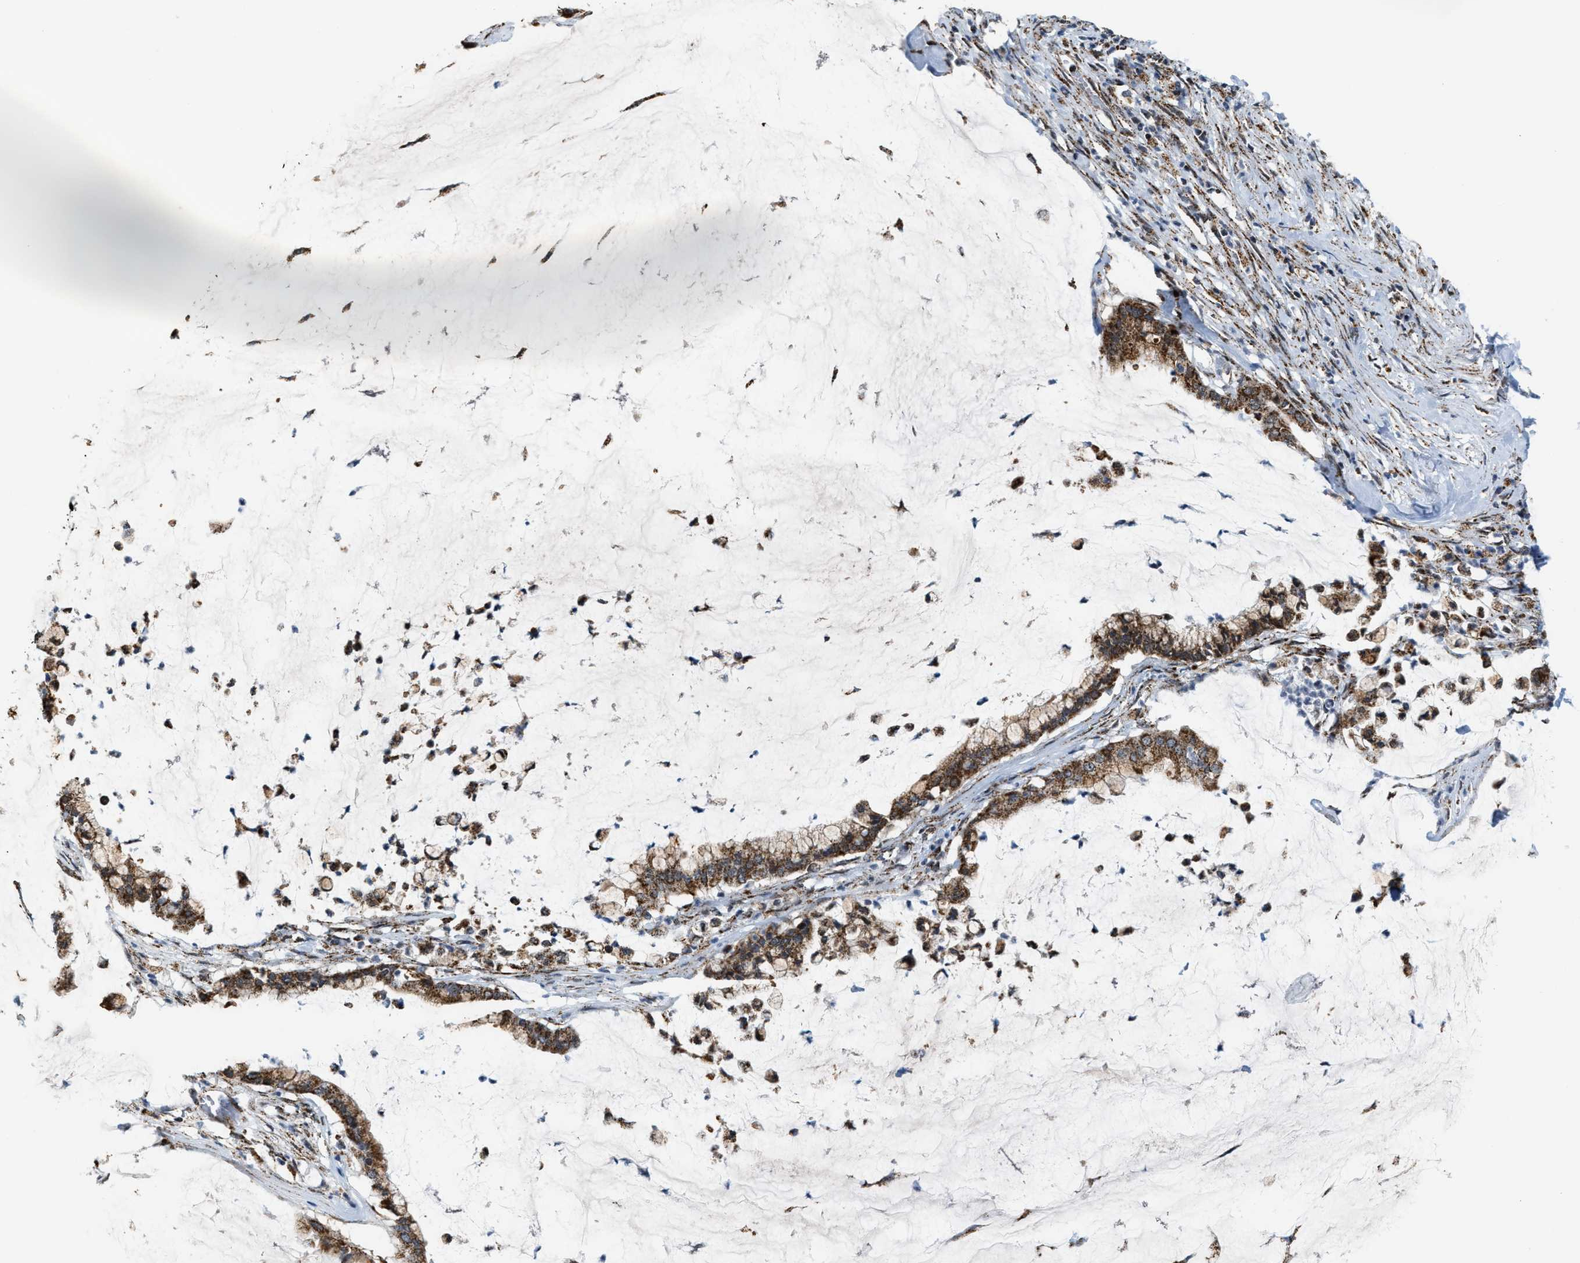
{"staining": {"intensity": "strong", "quantity": ">75%", "location": "cytoplasmic/membranous"}, "tissue": "pancreatic cancer", "cell_type": "Tumor cells", "image_type": "cancer", "snomed": [{"axis": "morphology", "description": "Adenocarcinoma, NOS"}, {"axis": "topography", "description": "Pancreas"}], "caption": "Pancreatic cancer stained for a protein (brown) shows strong cytoplasmic/membranous positive positivity in about >75% of tumor cells.", "gene": "HIBADH", "patient": {"sex": "male", "age": 41}}